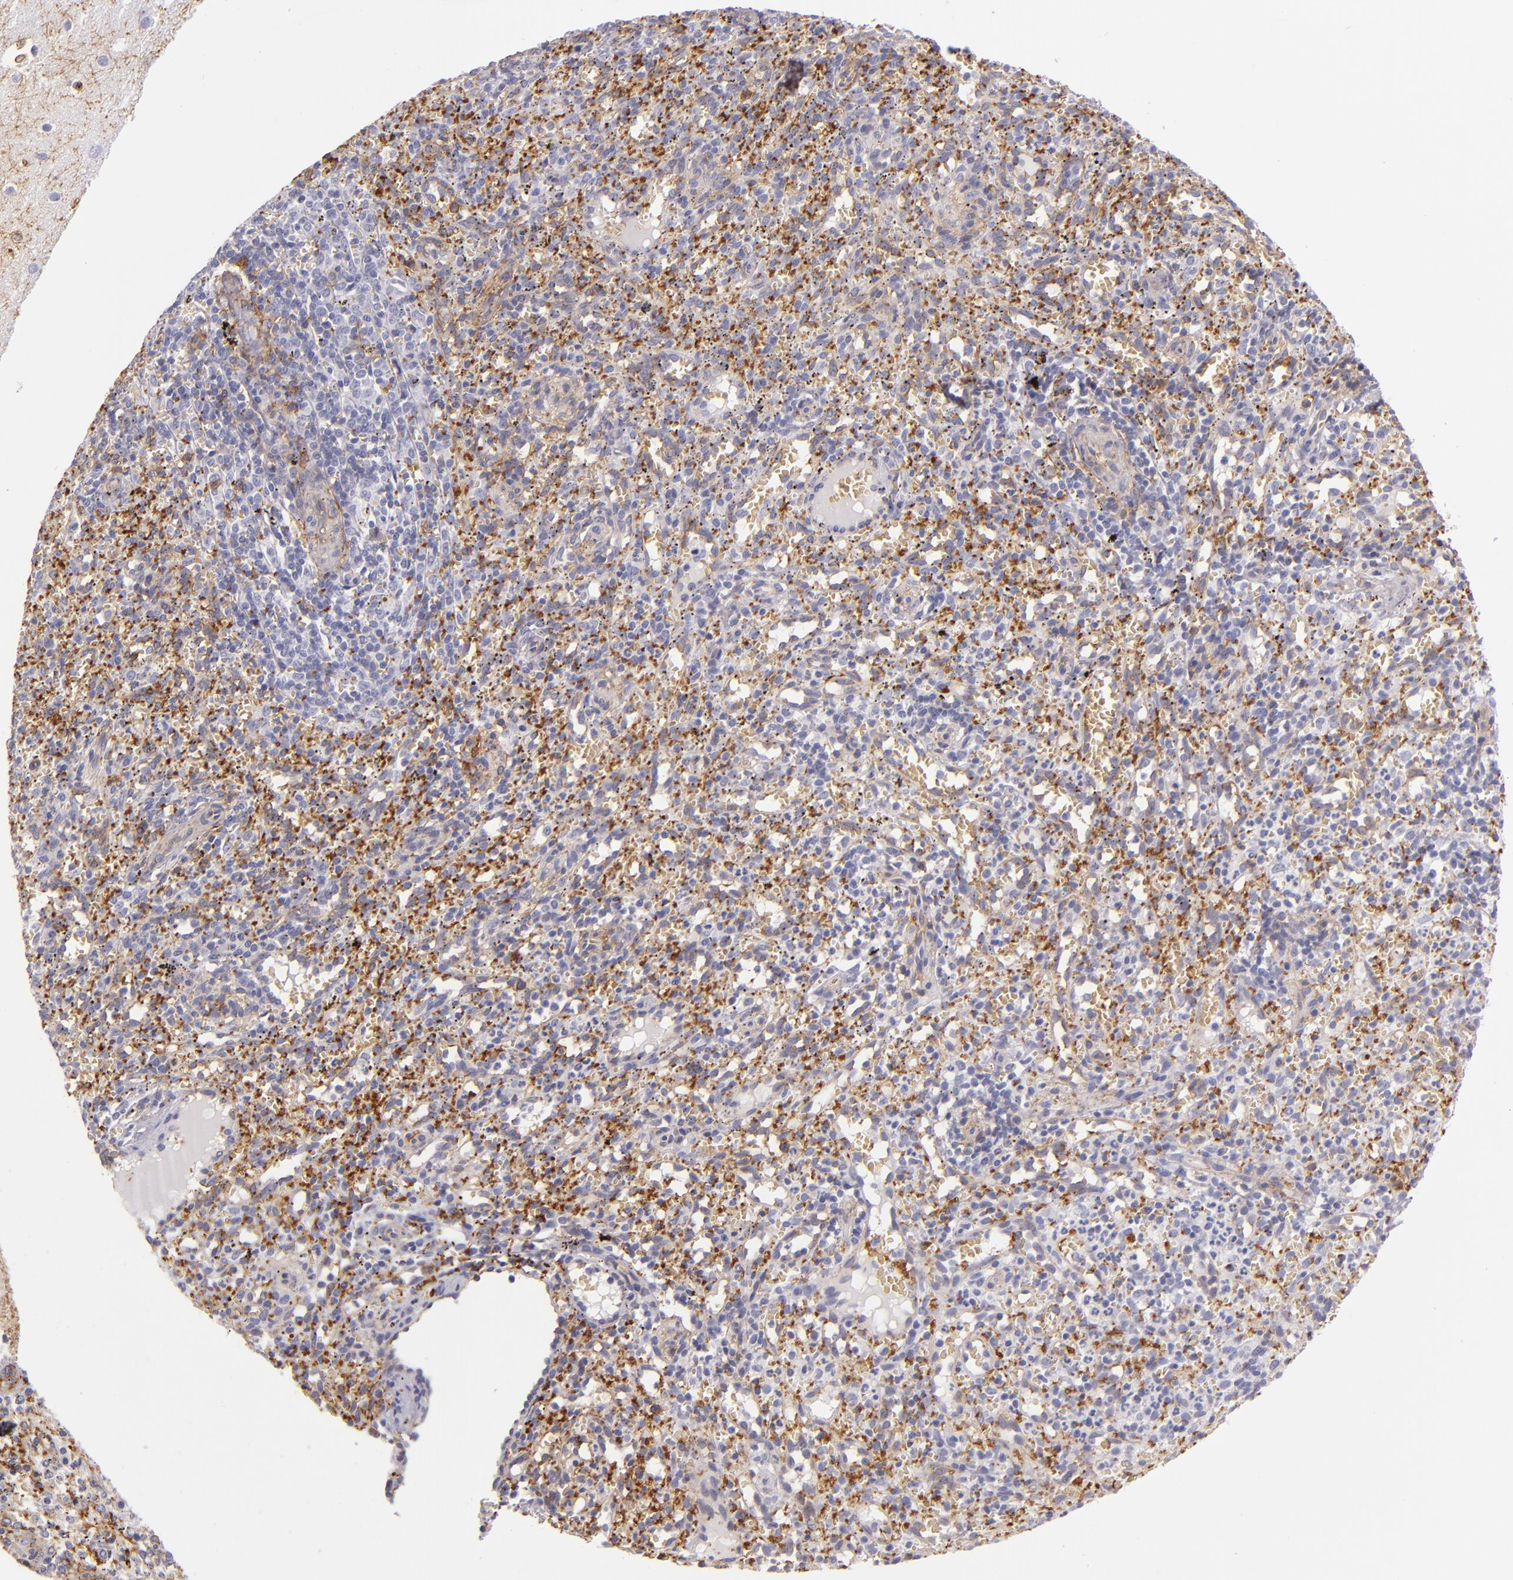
{"staining": {"intensity": "strong", "quantity": "<25%", "location": "cytoplasmic/membranous"}, "tissue": "spleen", "cell_type": "Cells in red pulp", "image_type": "normal", "snomed": [{"axis": "morphology", "description": "Normal tissue, NOS"}, {"axis": "topography", "description": "Spleen"}], "caption": "Benign spleen exhibits strong cytoplasmic/membranous positivity in approximately <25% of cells in red pulp.", "gene": "CD9", "patient": {"sex": "female", "age": 10}}